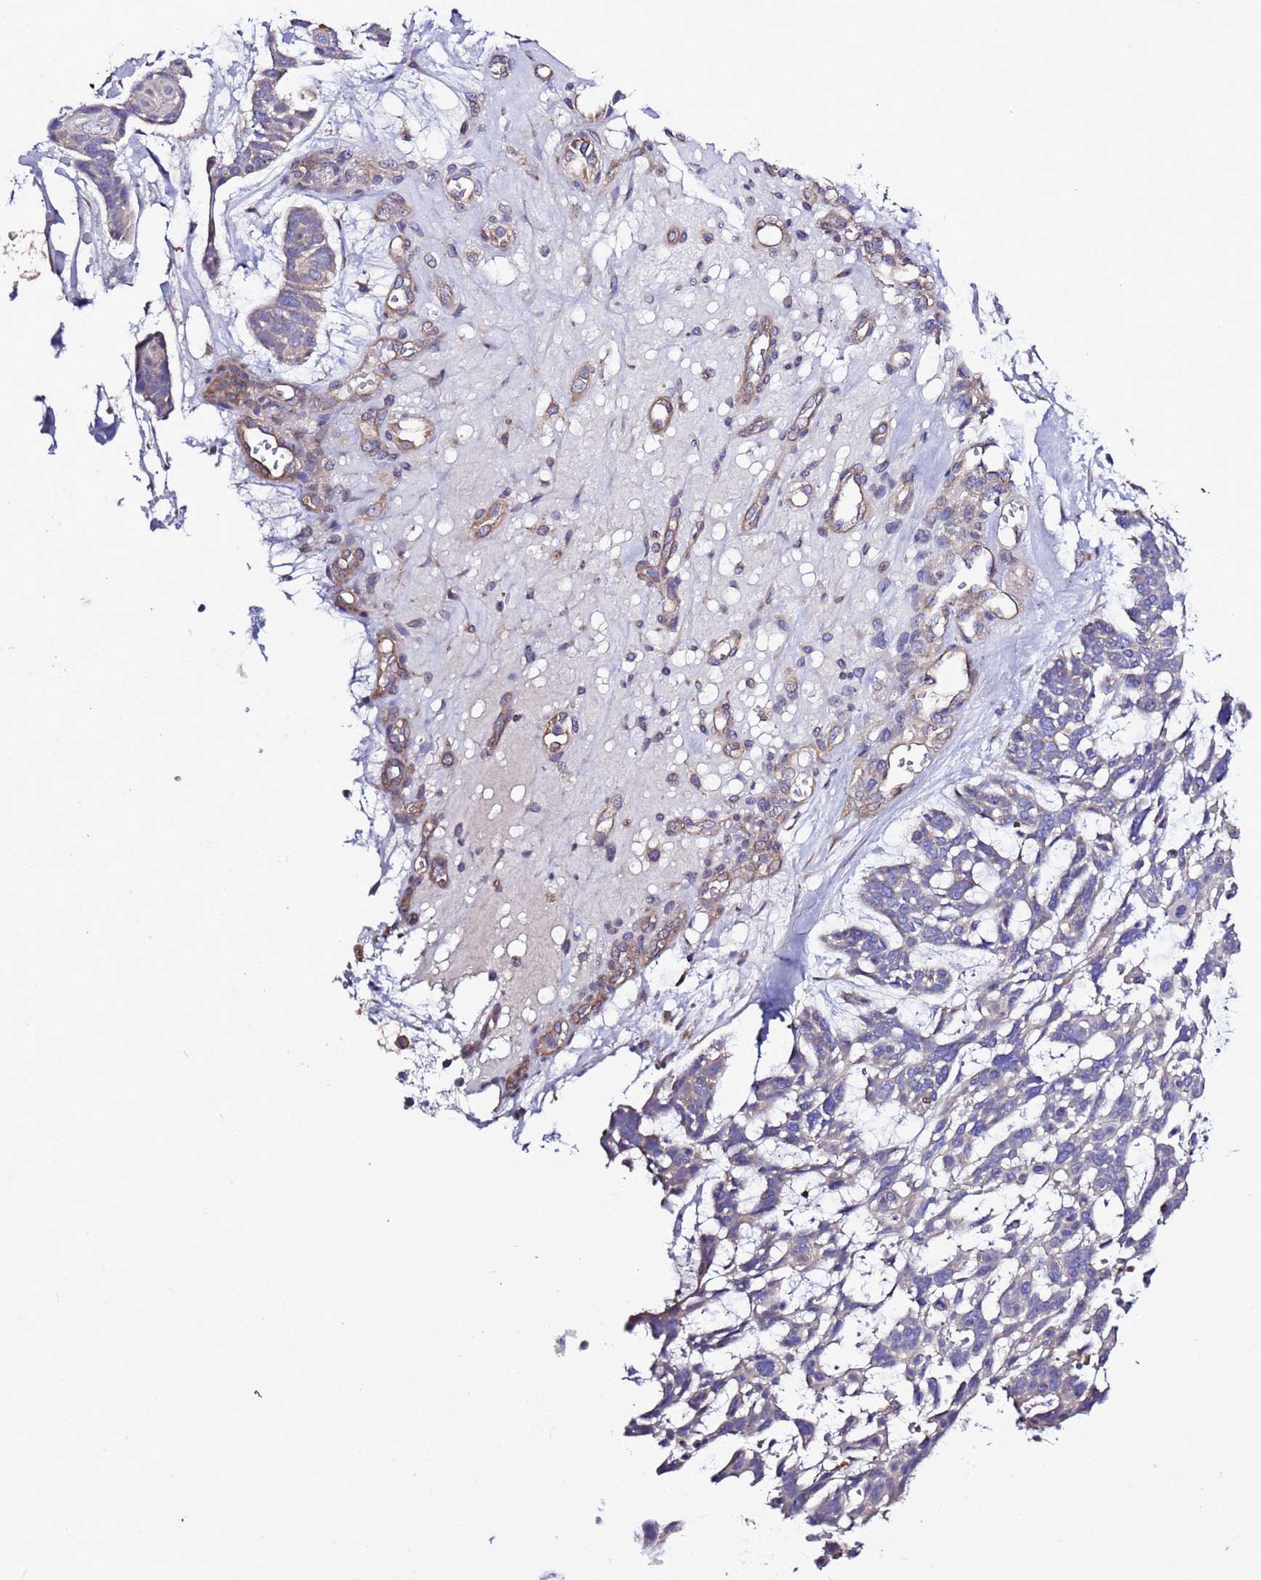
{"staining": {"intensity": "negative", "quantity": "none", "location": "none"}, "tissue": "skin cancer", "cell_type": "Tumor cells", "image_type": "cancer", "snomed": [{"axis": "morphology", "description": "Basal cell carcinoma"}, {"axis": "topography", "description": "Skin"}], "caption": "Immunohistochemistry histopathology image of neoplastic tissue: human skin basal cell carcinoma stained with DAB (3,3'-diaminobenzidine) exhibits no significant protein positivity in tumor cells. The staining was performed using DAB (3,3'-diaminobenzidine) to visualize the protein expression in brown, while the nuclei were stained in blue with hematoxylin (Magnification: 20x).", "gene": "SPCS1", "patient": {"sex": "male", "age": 88}}